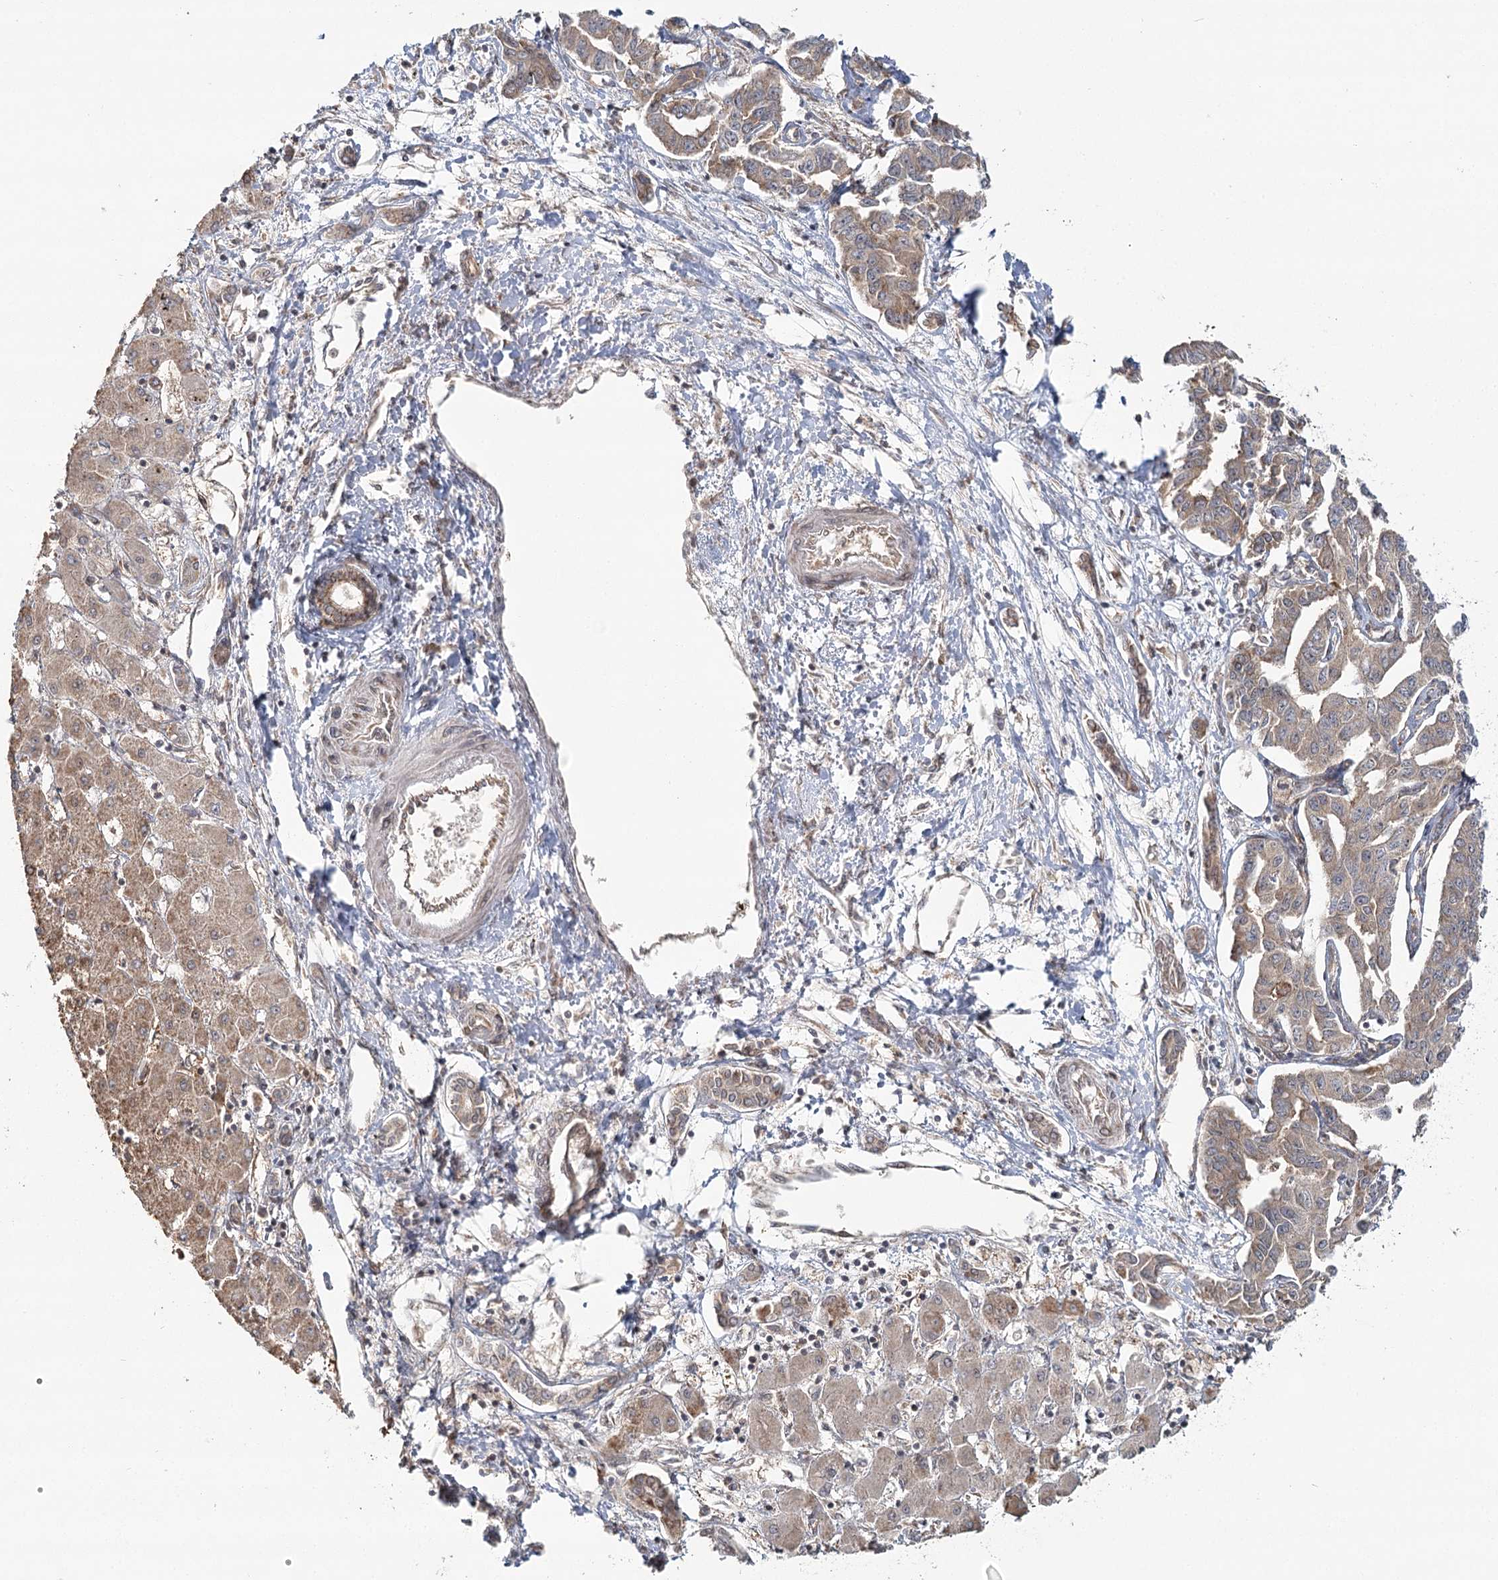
{"staining": {"intensity": "weak", "quantity": ">75%", "location": "cytoplasmic/membranous"}, "tissue": "liver cancer", "cell_type": "Tumor cells", "image_type": "cancer", "snomed": [{"axis": "morphology", "description": "Cholangiocarcinoma"}, {"axis": "topography", "description": "Liver"}], "caption": "A histopathology image showing weak cytoplasmic/membranous expression in approximately >75% of tumor cells in cholangiocarcinoma (liver), as visualized by brown immunohistochemical staining.", "gene": "OTUD4", "patient": {"sex": "male", "age": 59}}